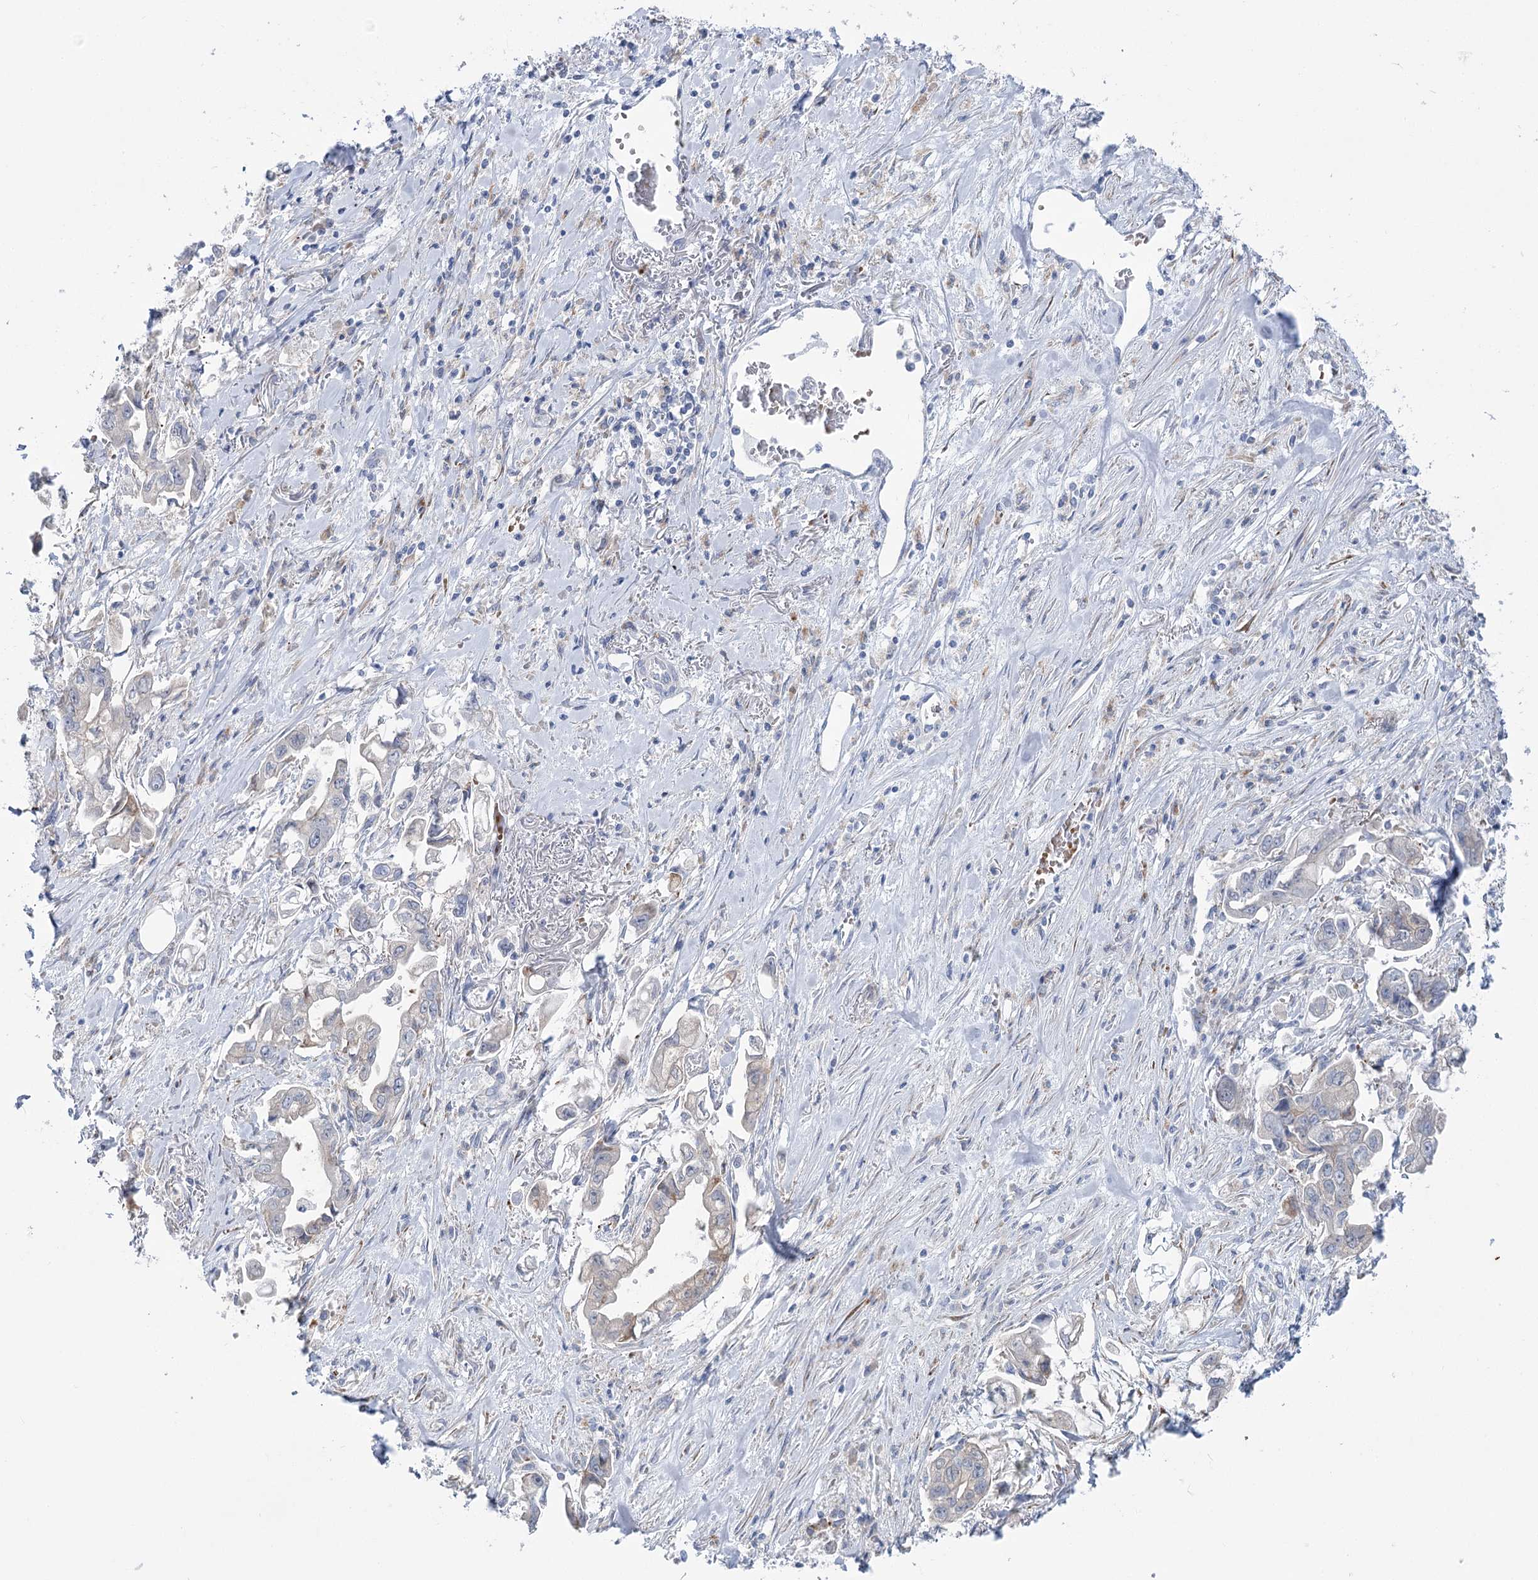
{"staining": {"intensity": "negative", "quantity": "none", "location": "none"}, "tissue": "stomach cancer", "cell_type": "Tumor cells", "image_type": "cancer", "snomed": [{"axis": "morphology", "description": "Adenocarcinoma, NOS"}, {"axis": "topography", "description": "Stomach"}], "caption": "Photomicrograph shows no significant protein staining in tumor cells of stomach adenocarcinoma.", "gene": "SIAE", "patient": {"sex": "male", "age": 62}}